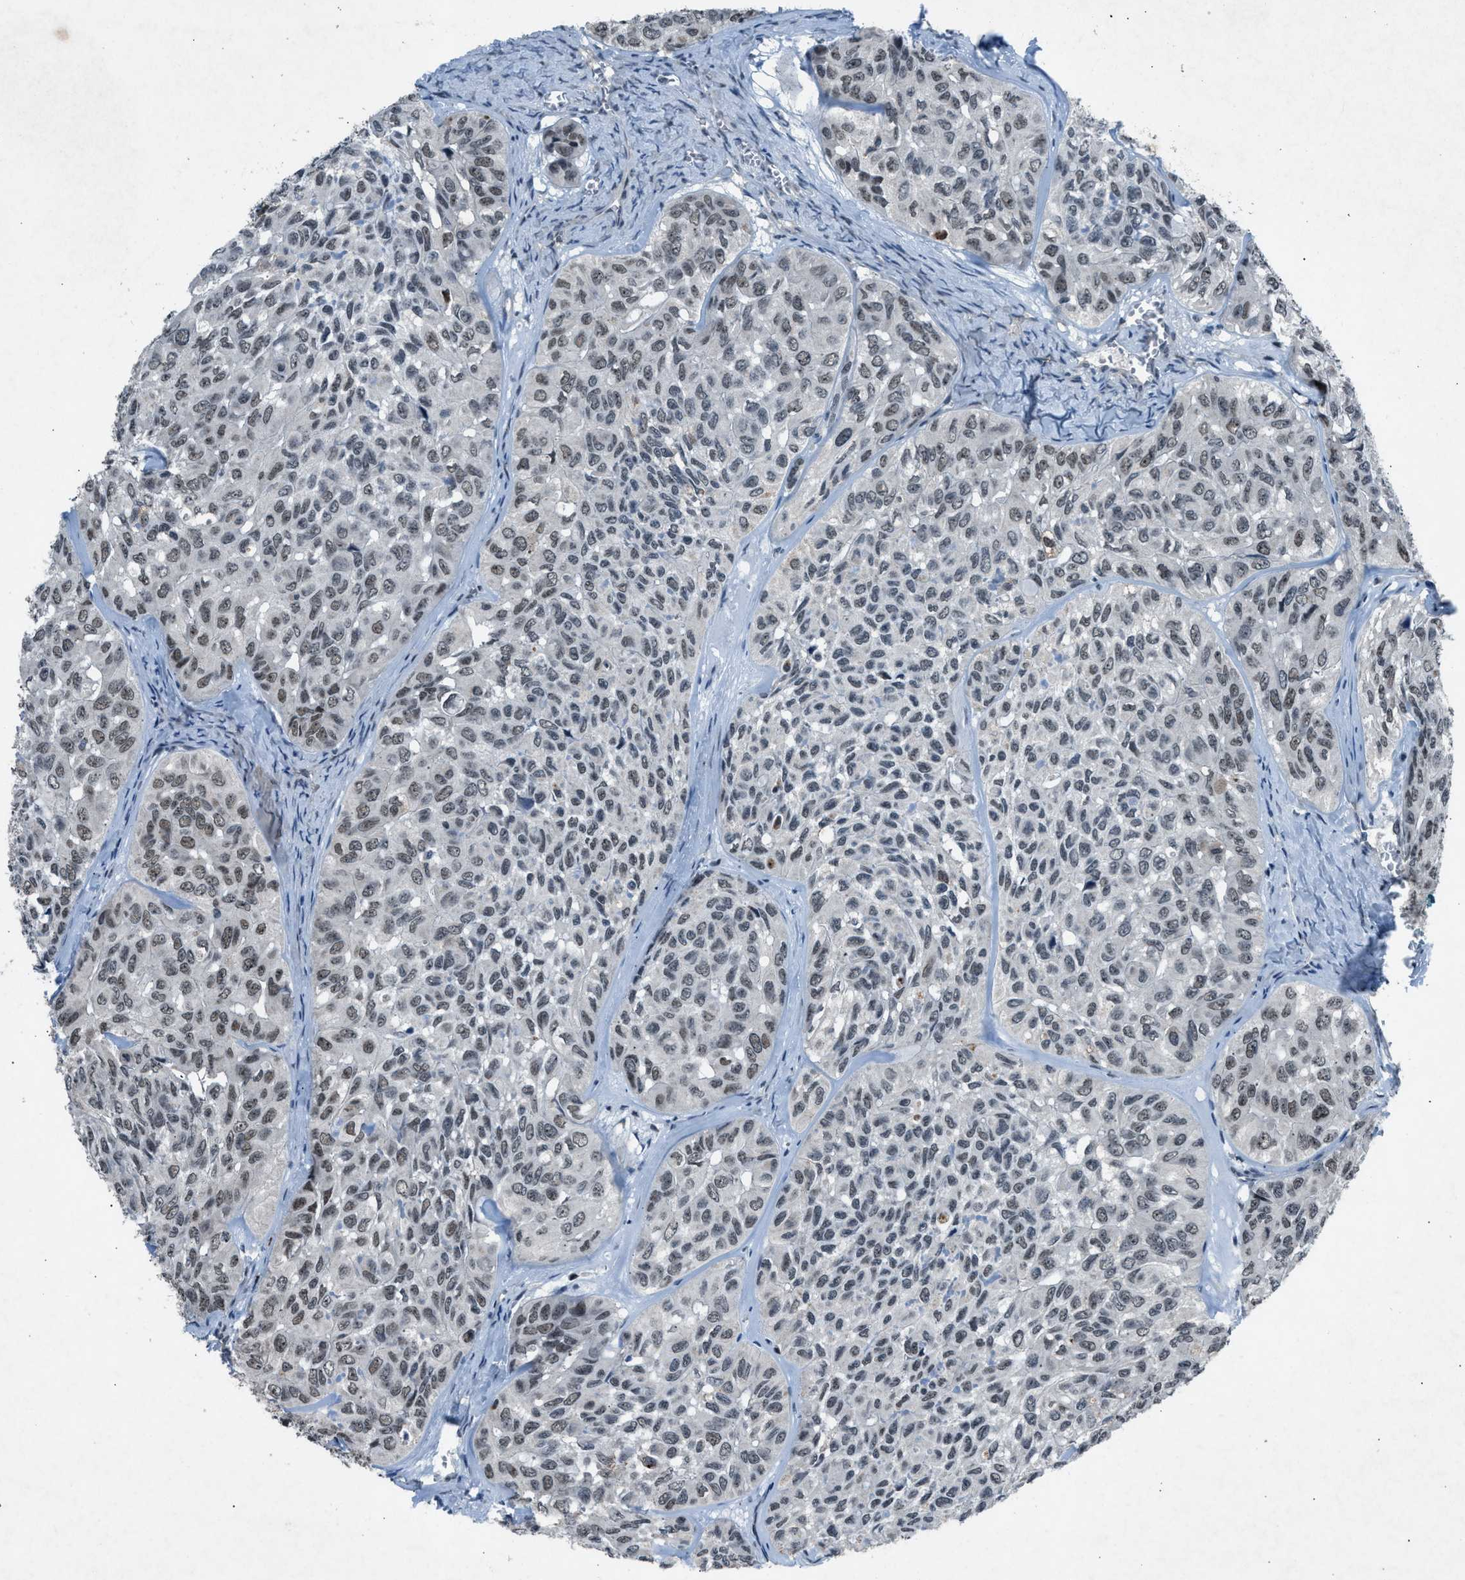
{"staining": {"intensity": "moderate", "quantity": ">75%", "location": "nuclear"}, "tissue": "head and neck cancer", "cell_type": "Tumor cells", "image_type": "cancer", "snomed": [{"axis": "morphology", "description": "Adenocarcinoma, NOS"}, {"axis": "topography", "description": "Salivary gland, NOS"}, {"axis": "topography", "description": "Head-Neck"}], "caption": "Head and neck adenocarcinoma tissue demonstrates moderate nuclear staining in approximately >75% of tumor cells, visualized by immunohistochemistry. The staining was performed using DAB to visualize the protein expression in brown, while the nuclei were stained in blue with hematoxylin (Magnification: 20x).", "gene": "ADCY1", "patient": {"sex": "female", "age": 76}}